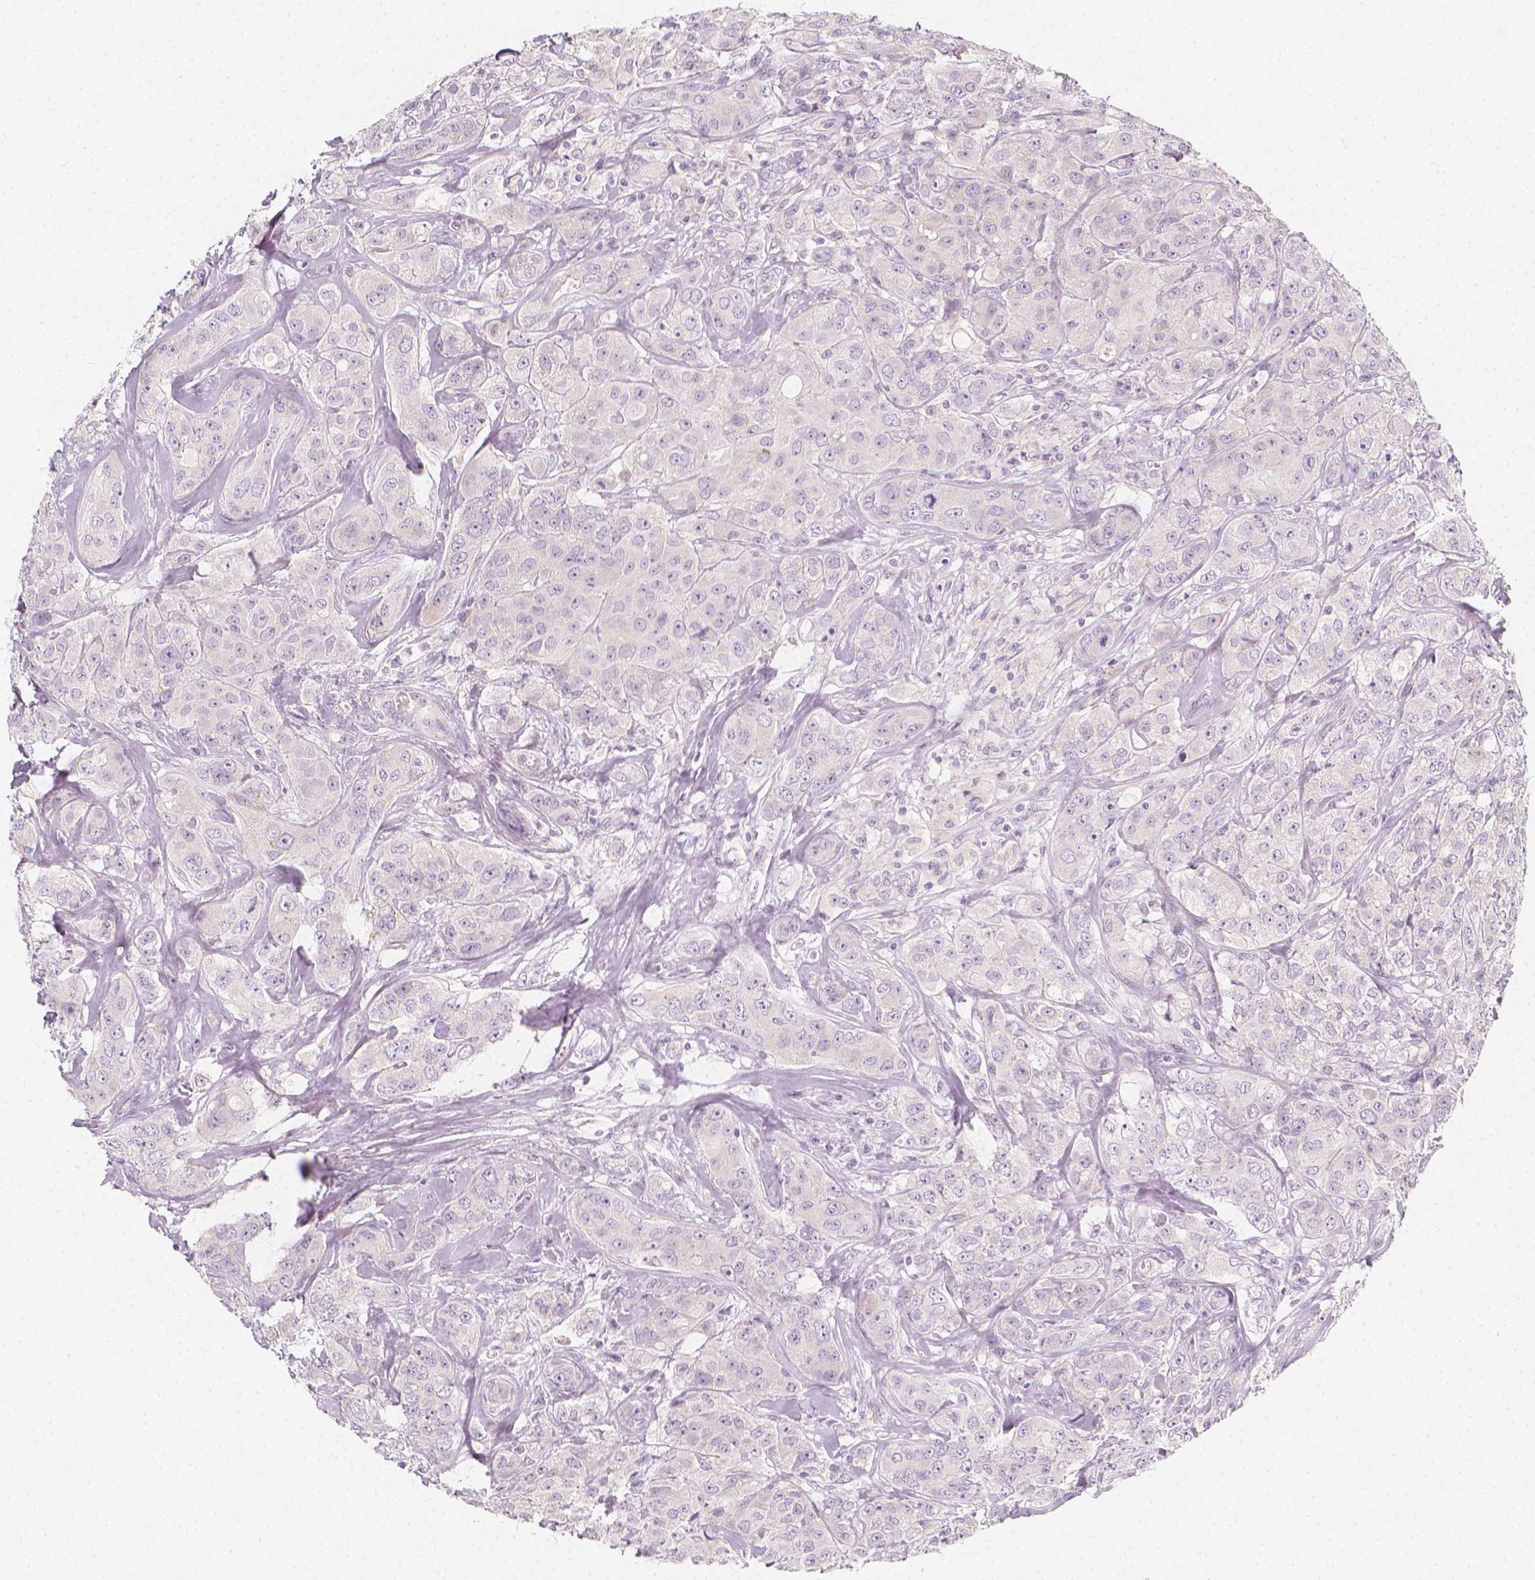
{"staining": {"intensity": "negative", "quantity": "none", "location": "none"}, "tissue": "breast cancer", "cell_type": "Tumor cells", "image_type": "cancer", "snomed": [{"axis": "morphology", "description": "Duct carcinoma"}, {"axis": "topography", "description": "Breast"}], "caption": "This is a image of IHC staining of breast cancer (intraductal carcinoma), which shows no positivity in tumor cells.", "gene": "RBFOX1", "patient": {"sex": "female", "age": 43}}